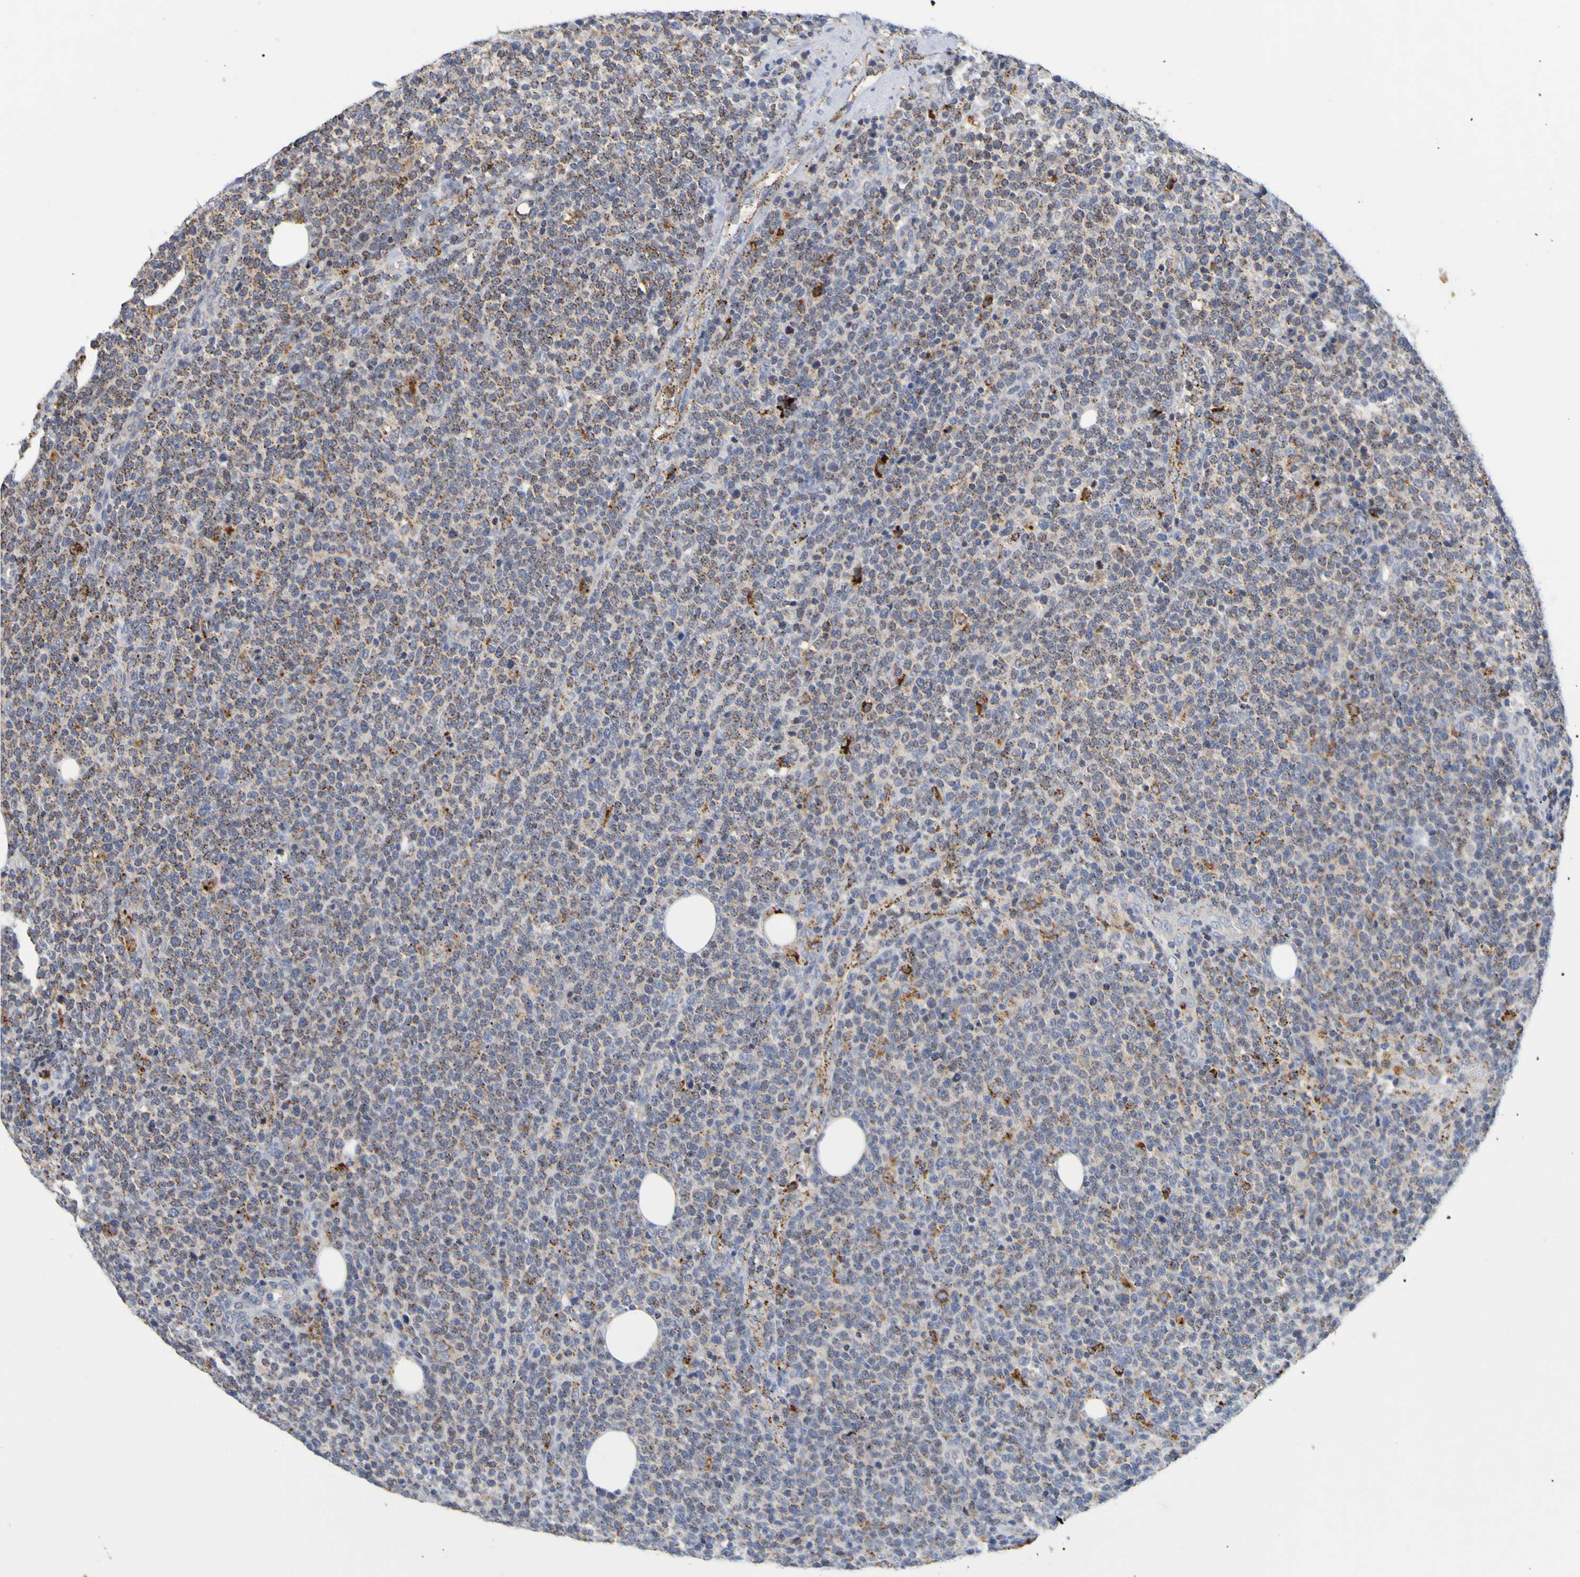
{"staining": {"intensity": "moderate", "quantity": "25%-75%", "location": "cytoplasmic/membranous"}, "tissue": "lymphoma", "cell_type": "Tumor cells", "image_type": "cancer", "snomed": [{"axis": "morphology", "description": "Malignant lymphoma, non-Hodgkin's type, High grade"}, {"axis": "topography", "description": "Lymph node"}], "caption": "This image reveals malignant lymphoma, non-Hodgkin's type (high-grade) stained with immunohistochemistry to label a protein in brown. The cytoplasmic/membranous of tumor cells show moderate positivity for the protein. Nuclei are counter-stained blue.", "gene": "TPH1", "patient": {"sex": "male", "age": 61}}